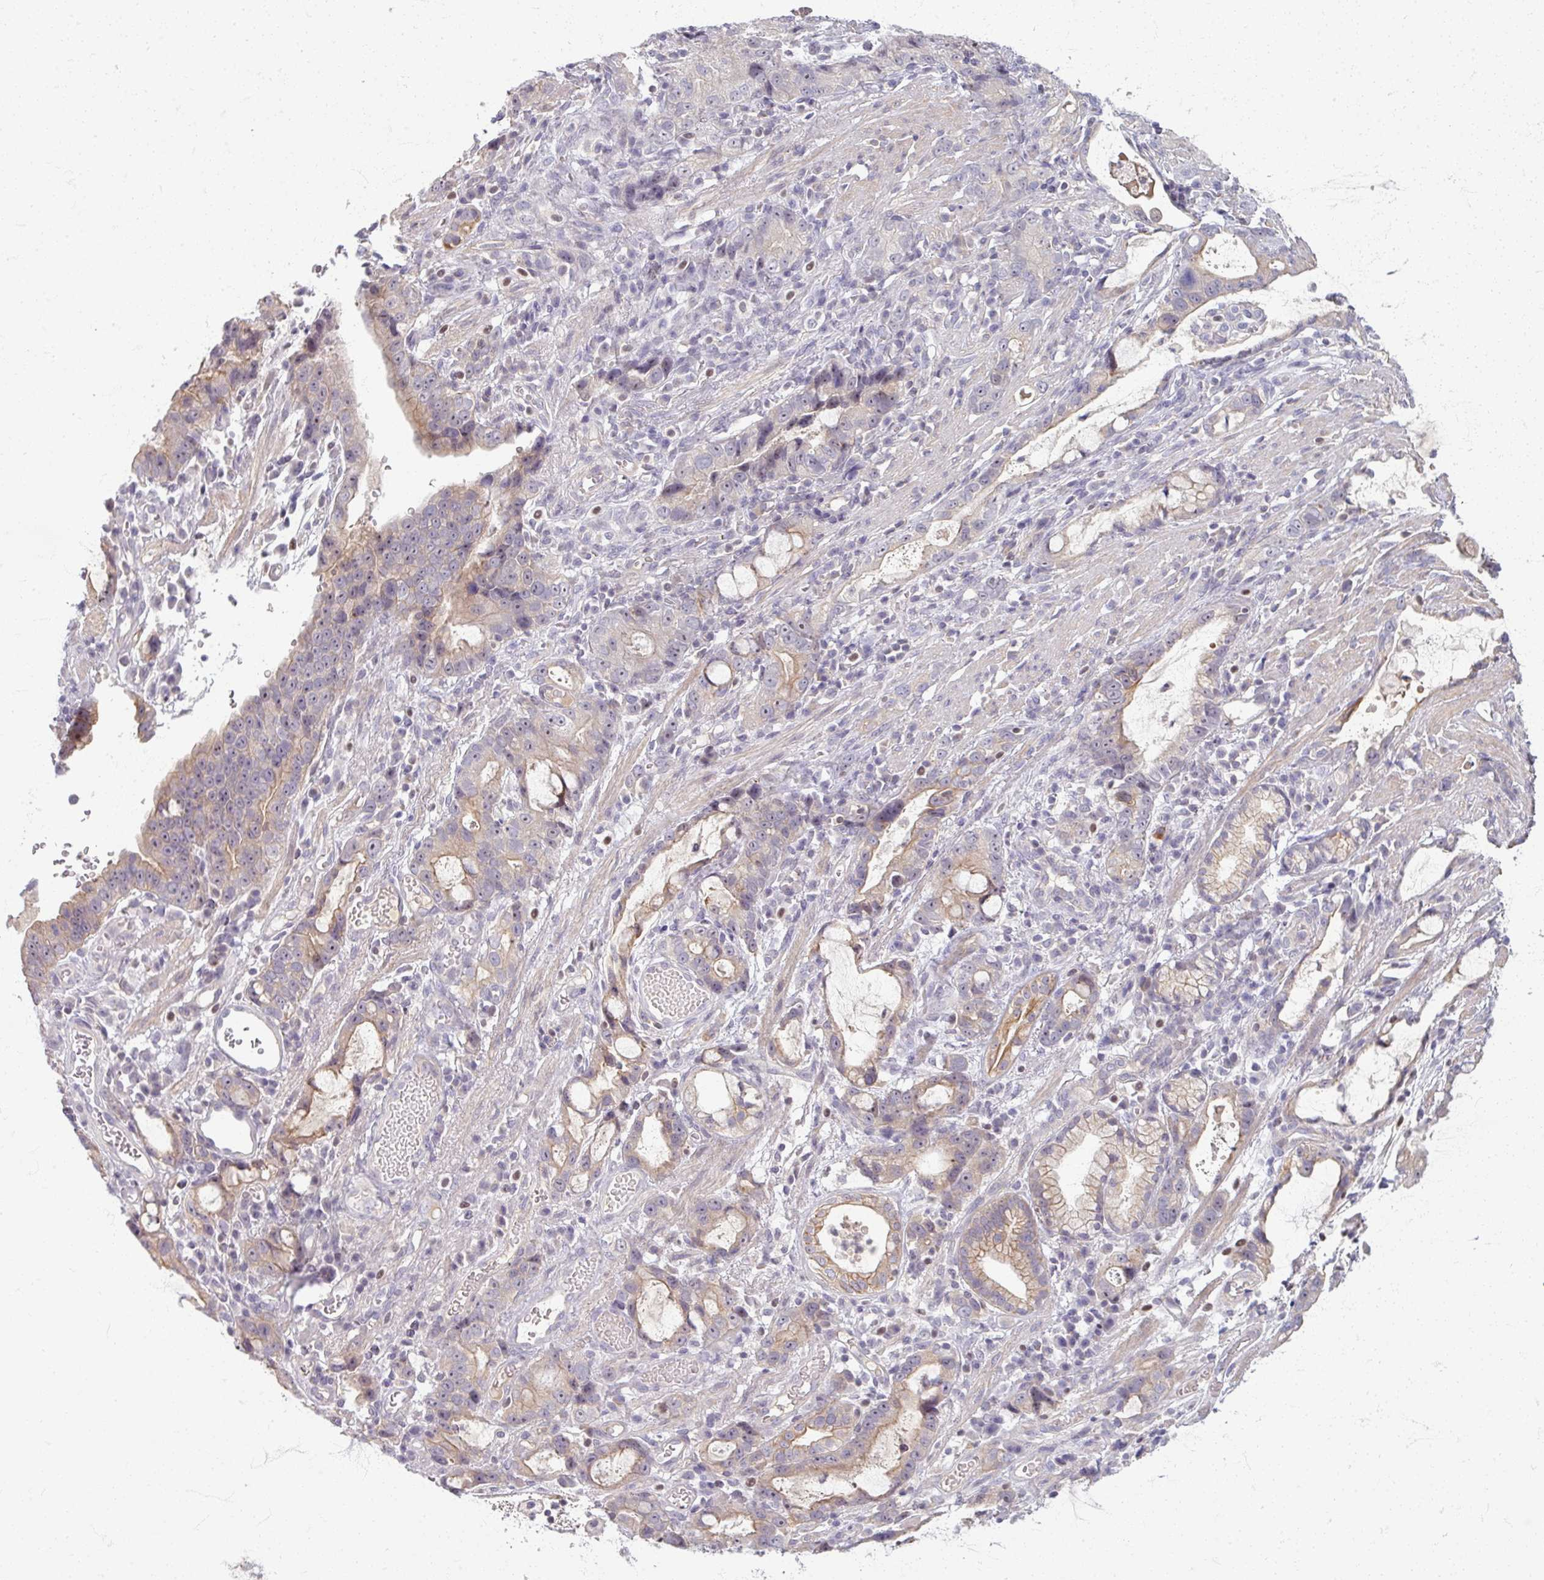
{"staining": {"intensity": "weak", "quantity": "25%-75%", "location": "cytoplasmic/membranous"}, "tissue": "stomach cancer", "cell_type": "Tumor cells", "image_type": "cancer", "snomed": [{"axis": "morphology", "description": "Adenocarcinoma, NOS"}, {"axis": "topography", "description": "Stomach"}], "caption": "A brown stain shows weak cytoplasmic/membranous positivity of a protein in stomach cancer tumor cells.", "gene": "TTLL7", "patient": {"sex": "male", "age": 55}}